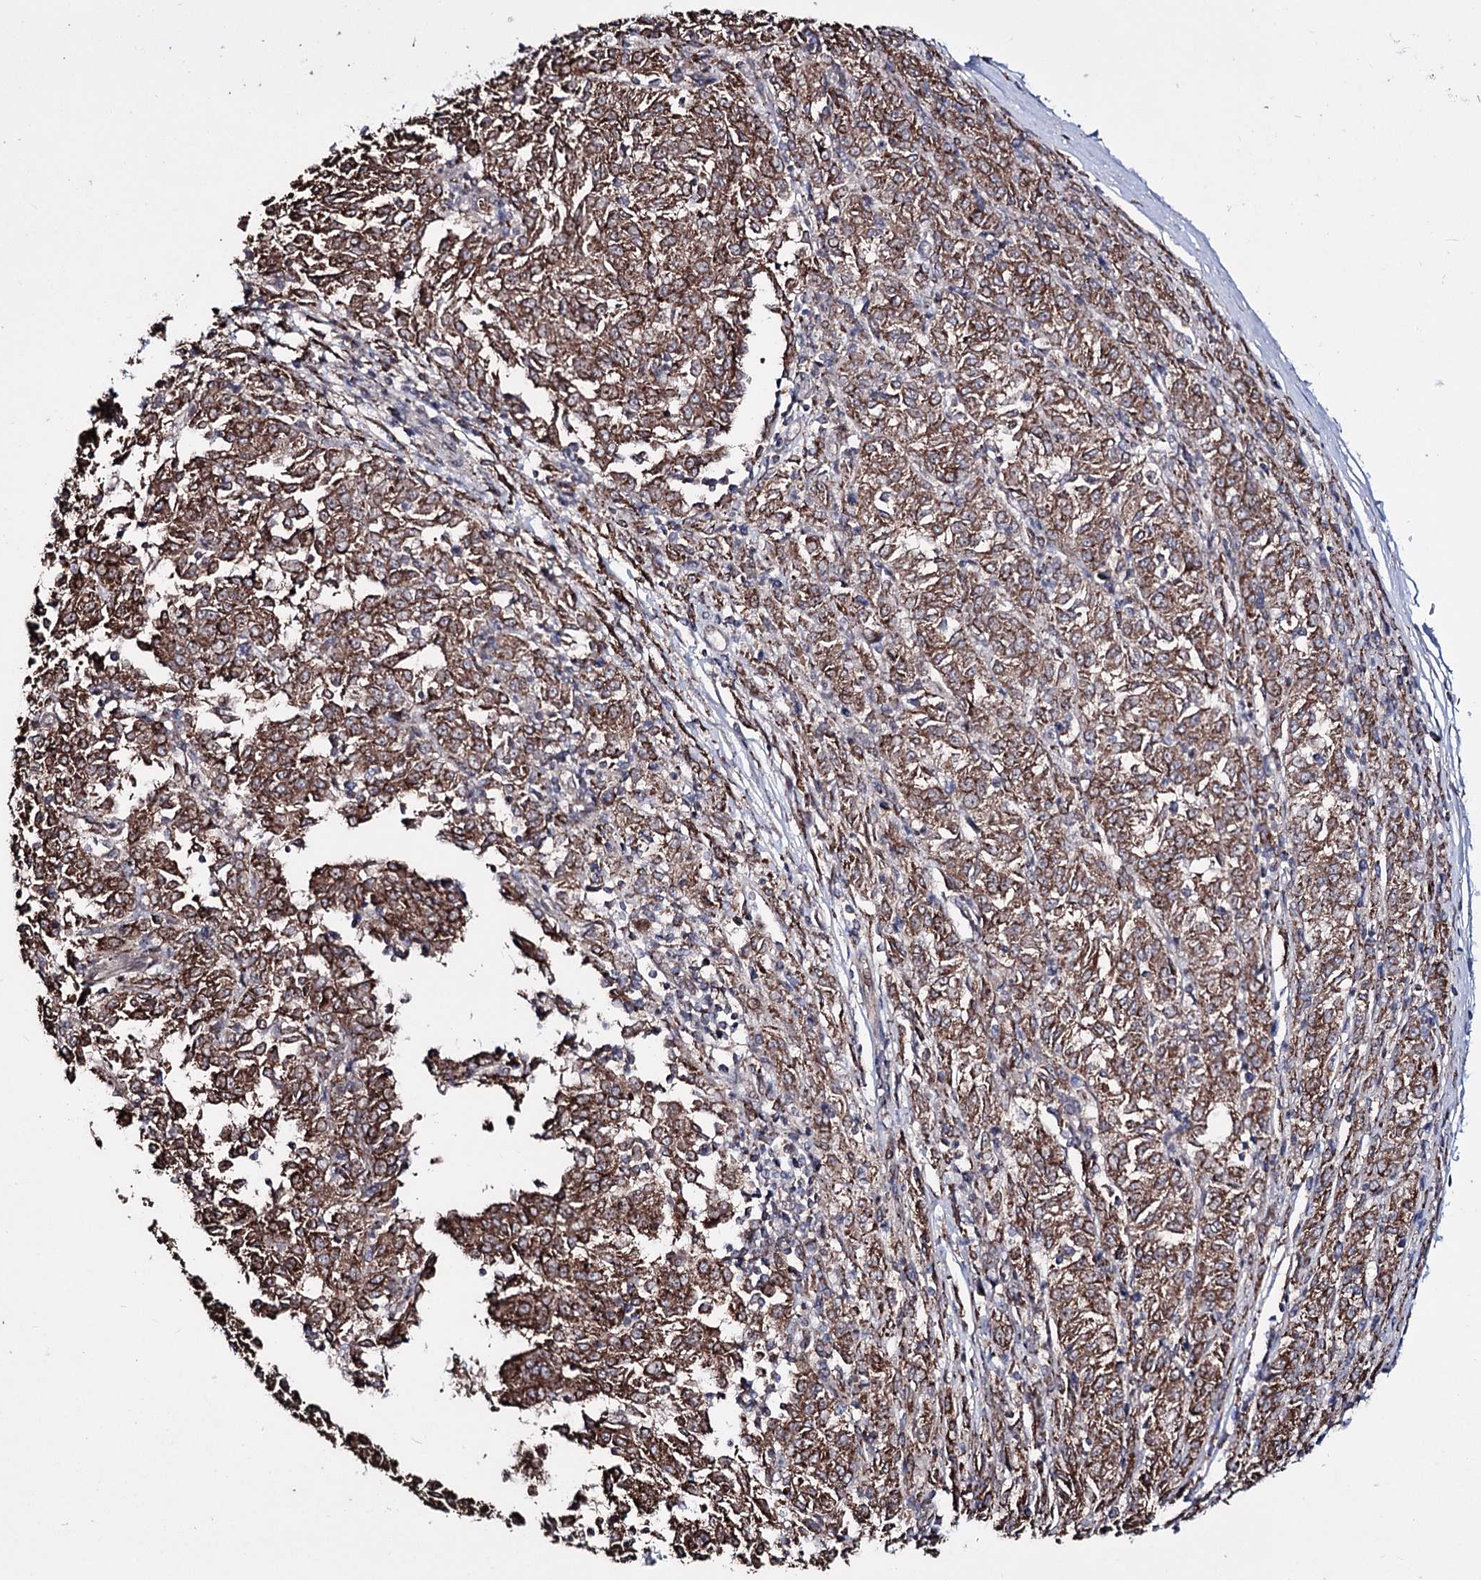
{"staining": {"intensity": "moderate", "quantity": ">75%", "location": "cytoplasmic/membranous"}, "tissue": "melanoma", "cell_type": "Tumor cells", "image_type": "cancer", "snomed": [{"axis": "morphology", "description": "Malignant melanoma, NOS"}, {"axis": "topography", "description": "Skin"}], "caption": "This photomicrograph reveals IHC staining of melanoma, with medium moderate cytoplasmic/membranous expression in approximately >75% of tumor cells.", "gene": "CREB3L4", "patient": {"sex": "female", "age": 72}}